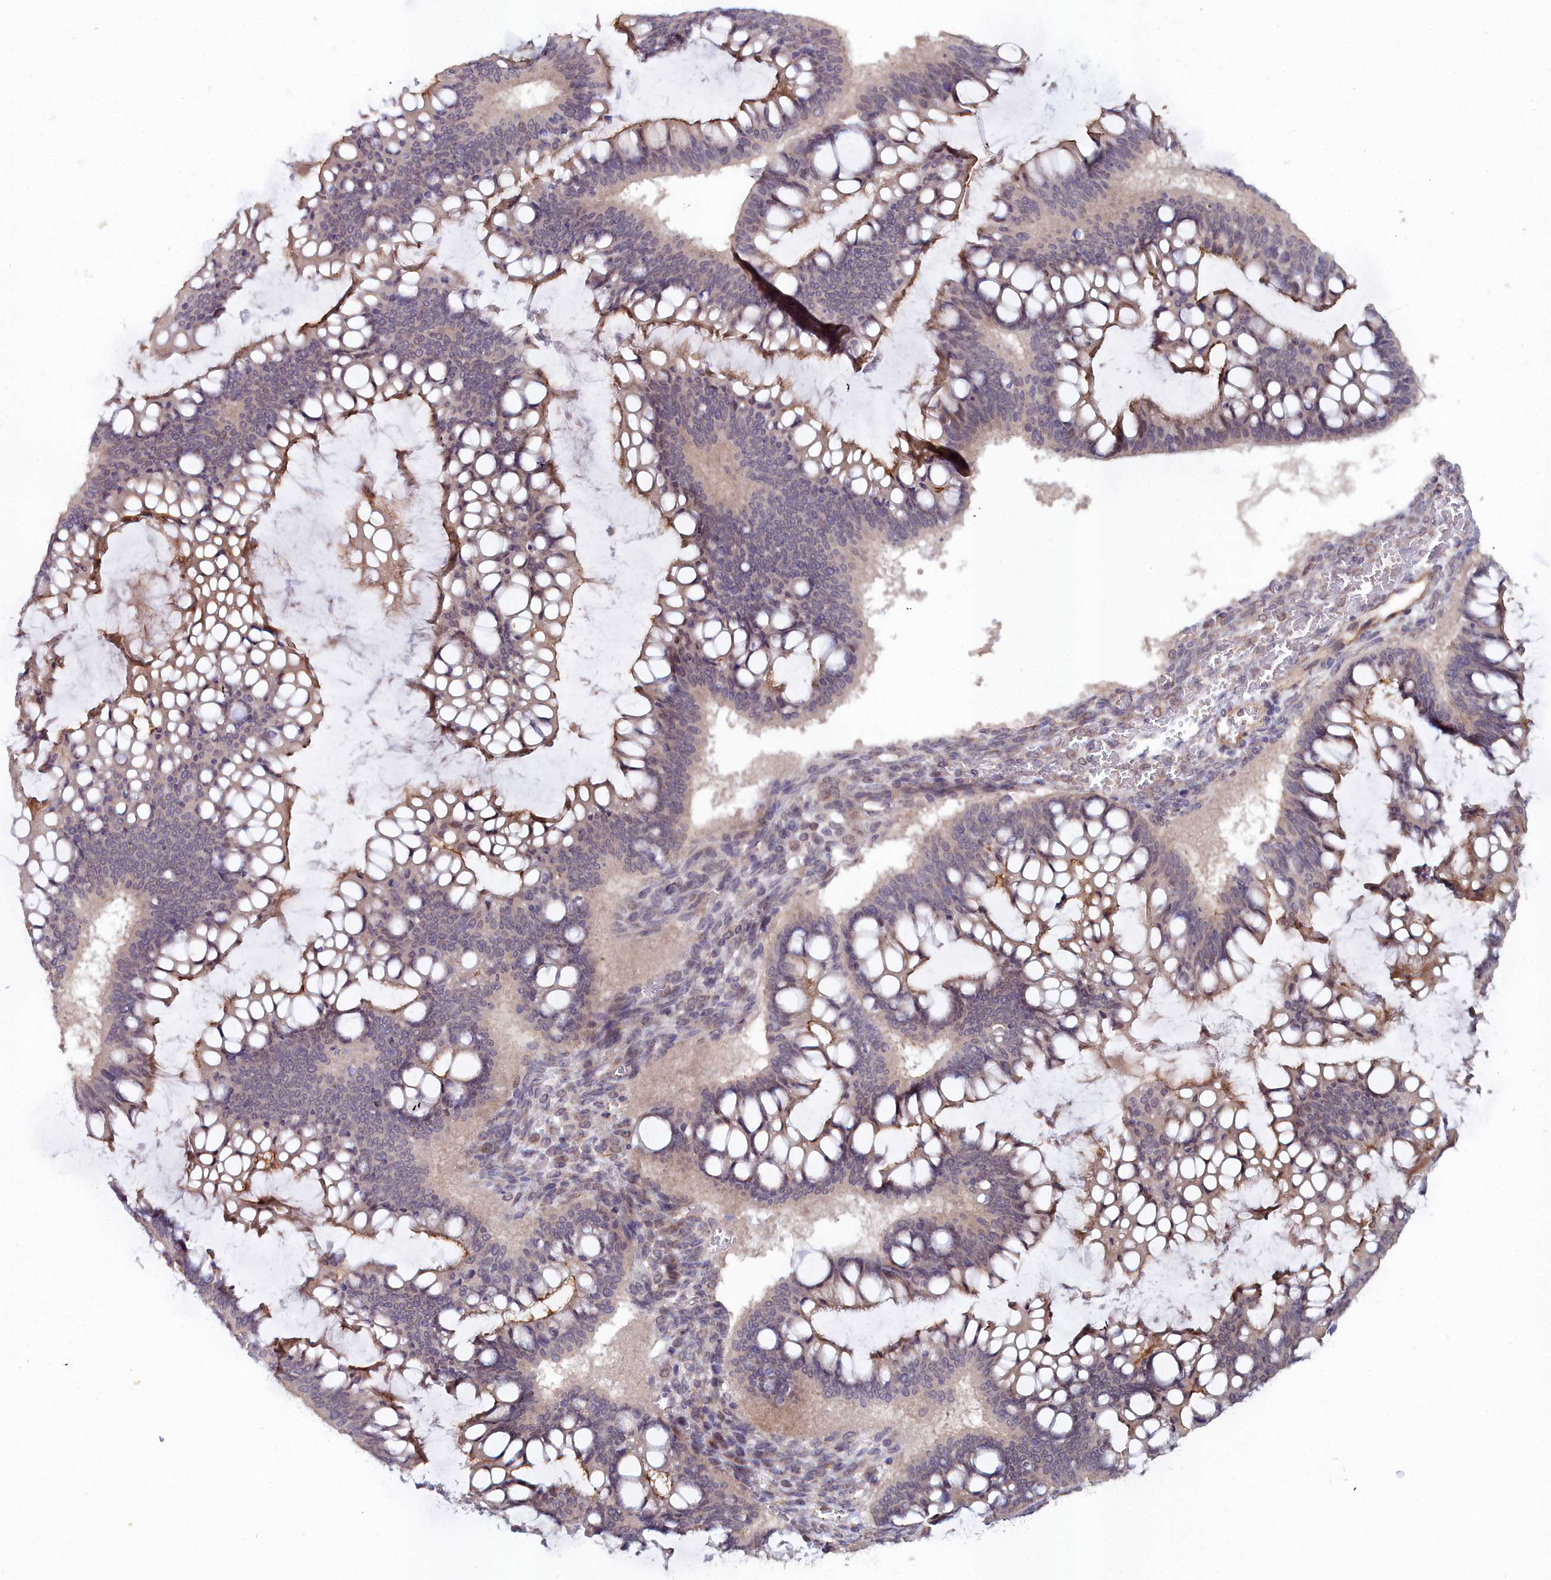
{"staining": {"intensity": "moderate", "quantity": "25%-75%", "location": "cytoplasmic/membranous"}, "tissue": "ovarian cancer", "cell_type": "Tumor cells", "image_type": "cancer", "snomed": [{"axis": "morphology", "description": "Cystadenocarcinoma, mucinous, NOS"}, {"axis": "topography", "description": "Ovary"}], "caption": "An image of human ovarian cancer stained for a protein reveals moderate cytoplasmic/membranous brown staining in tumor cells. The protein is shown in brown color, while the nuclei are stained blue.", "gene": "C4orf19", "patient": {"sex": "female", "age": 73}}